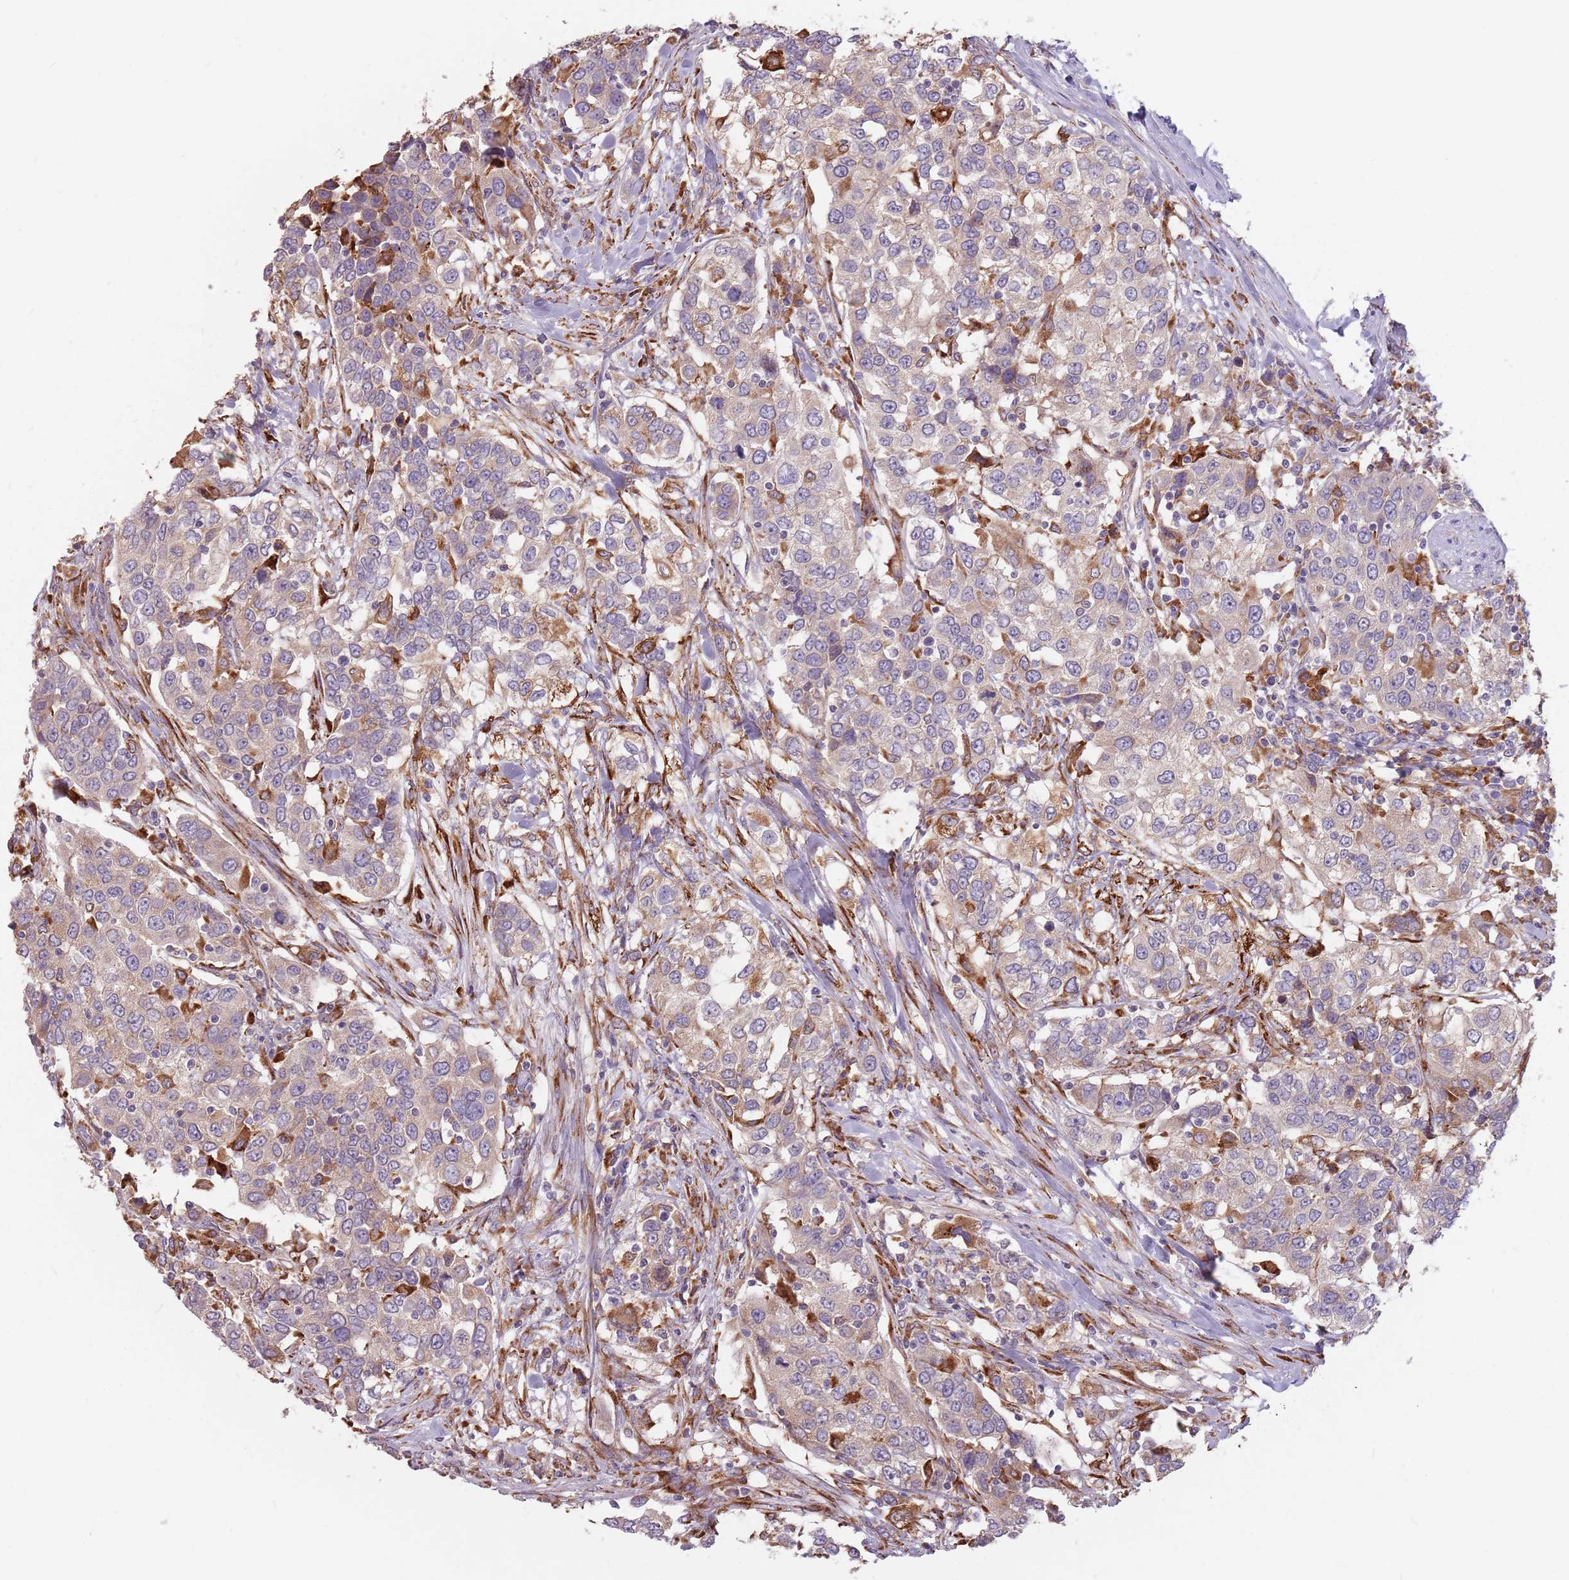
{"staining": {"intensity": "weak", "quantity": "25%-75%", "location": "cytoplasmic/membranous"}, "tissue": "urothelial cancer", "cell_type": "Tumor cells", "image_type": "cancer", "snomed": [{"axis": "morphology", "description": "Urothelial carcinoma, High grade"}, {"axis": "topography", "description": "Urinary bladder"}], "caption": "IHC of high-grade urothelial carcinoma shows low levels of weak cytoplasmic/membranous staining in approximately 25%-75% of tumor cells.", "gene": "RPS9", "patient": {"sex": "female", "age": 80}}